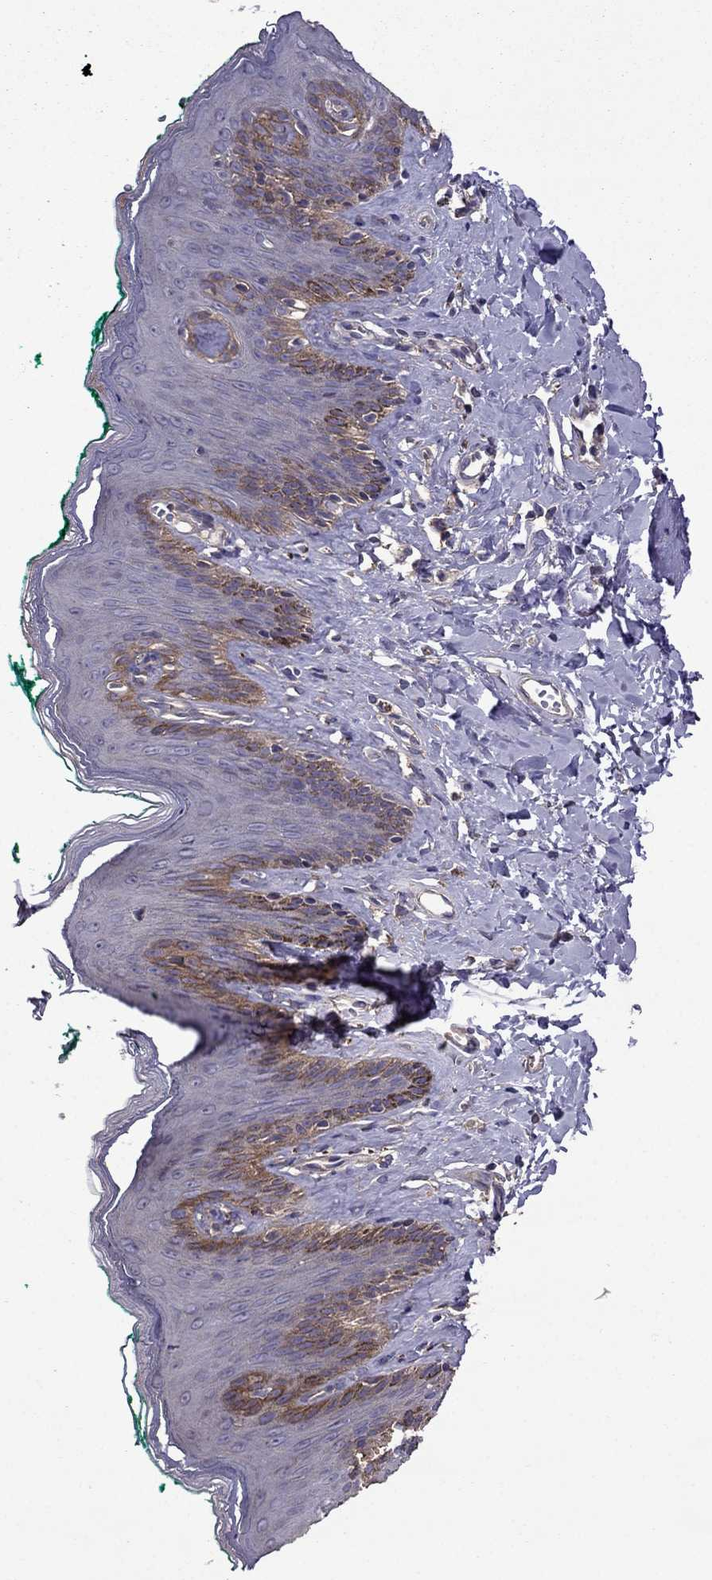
{"staining": {"intensity": "moderate", "quantity": "<25%", "location": "cytoplasmic/membranous"}, "tissue": "skin", "cell_type": "Epidermal cells", "image_type": "normal", "snomed": [{"axis": "morphology", "description": "Normal tissue, NOS"}, {"axis": "topography", "description": "Vulva"}], "caption": "Immunohistochemistry (IHC) staining of unremarkable skin, which exhibits low levels of moderate cytoplasmic/membranous positivity in about <25% of epidermal cells indicating moderate cytoplasmic/membranous protein expression. The staining was performed using DAB (3,3'-diaminobenzidine) (brown) for protein detection and nuclei were counterstained in hematoxylin (blue).", "gene": "ITGB1", "patient": {"sex": "female", "age": 66}}